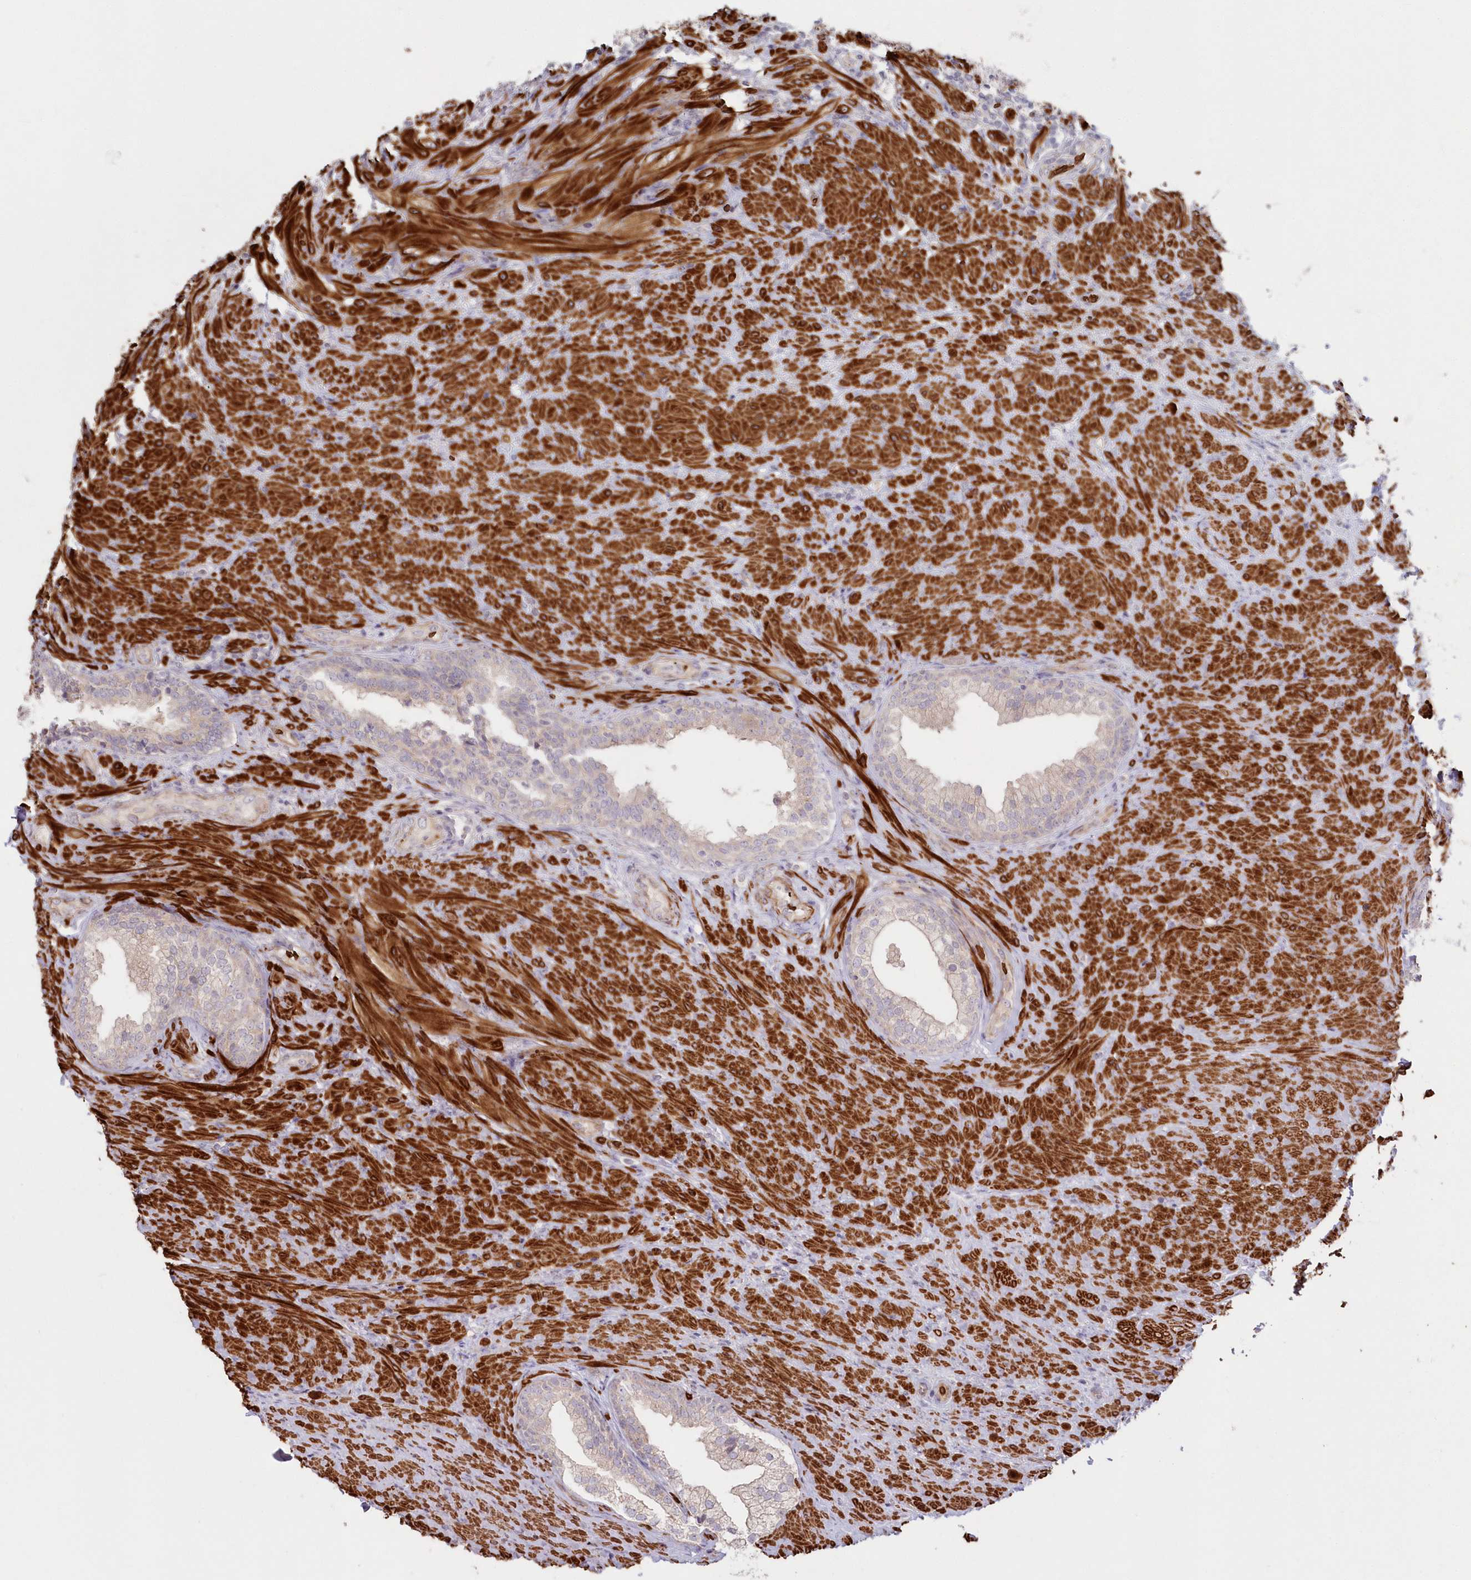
{"staining": {"intensity": "negative", "quantity": "none", "location": "none"}, "tissue": "prostate", "cell_type": "Glandular cells", "image_type": "normal", "snomed": [{"axis": "morphology", "description": "Normal tissue, NOS"}, {"axis": "topography", "description": "Prostate"}], "caption": "A micrograph of prostate stained for a protein demonstrates no brown staining in glandular cells. (Brightfield microscopy of DAB immunohistochemistry (IHC) at high magnification).", "gene": "SERINC1", "patient": {"sex": "male", "age": 76}}